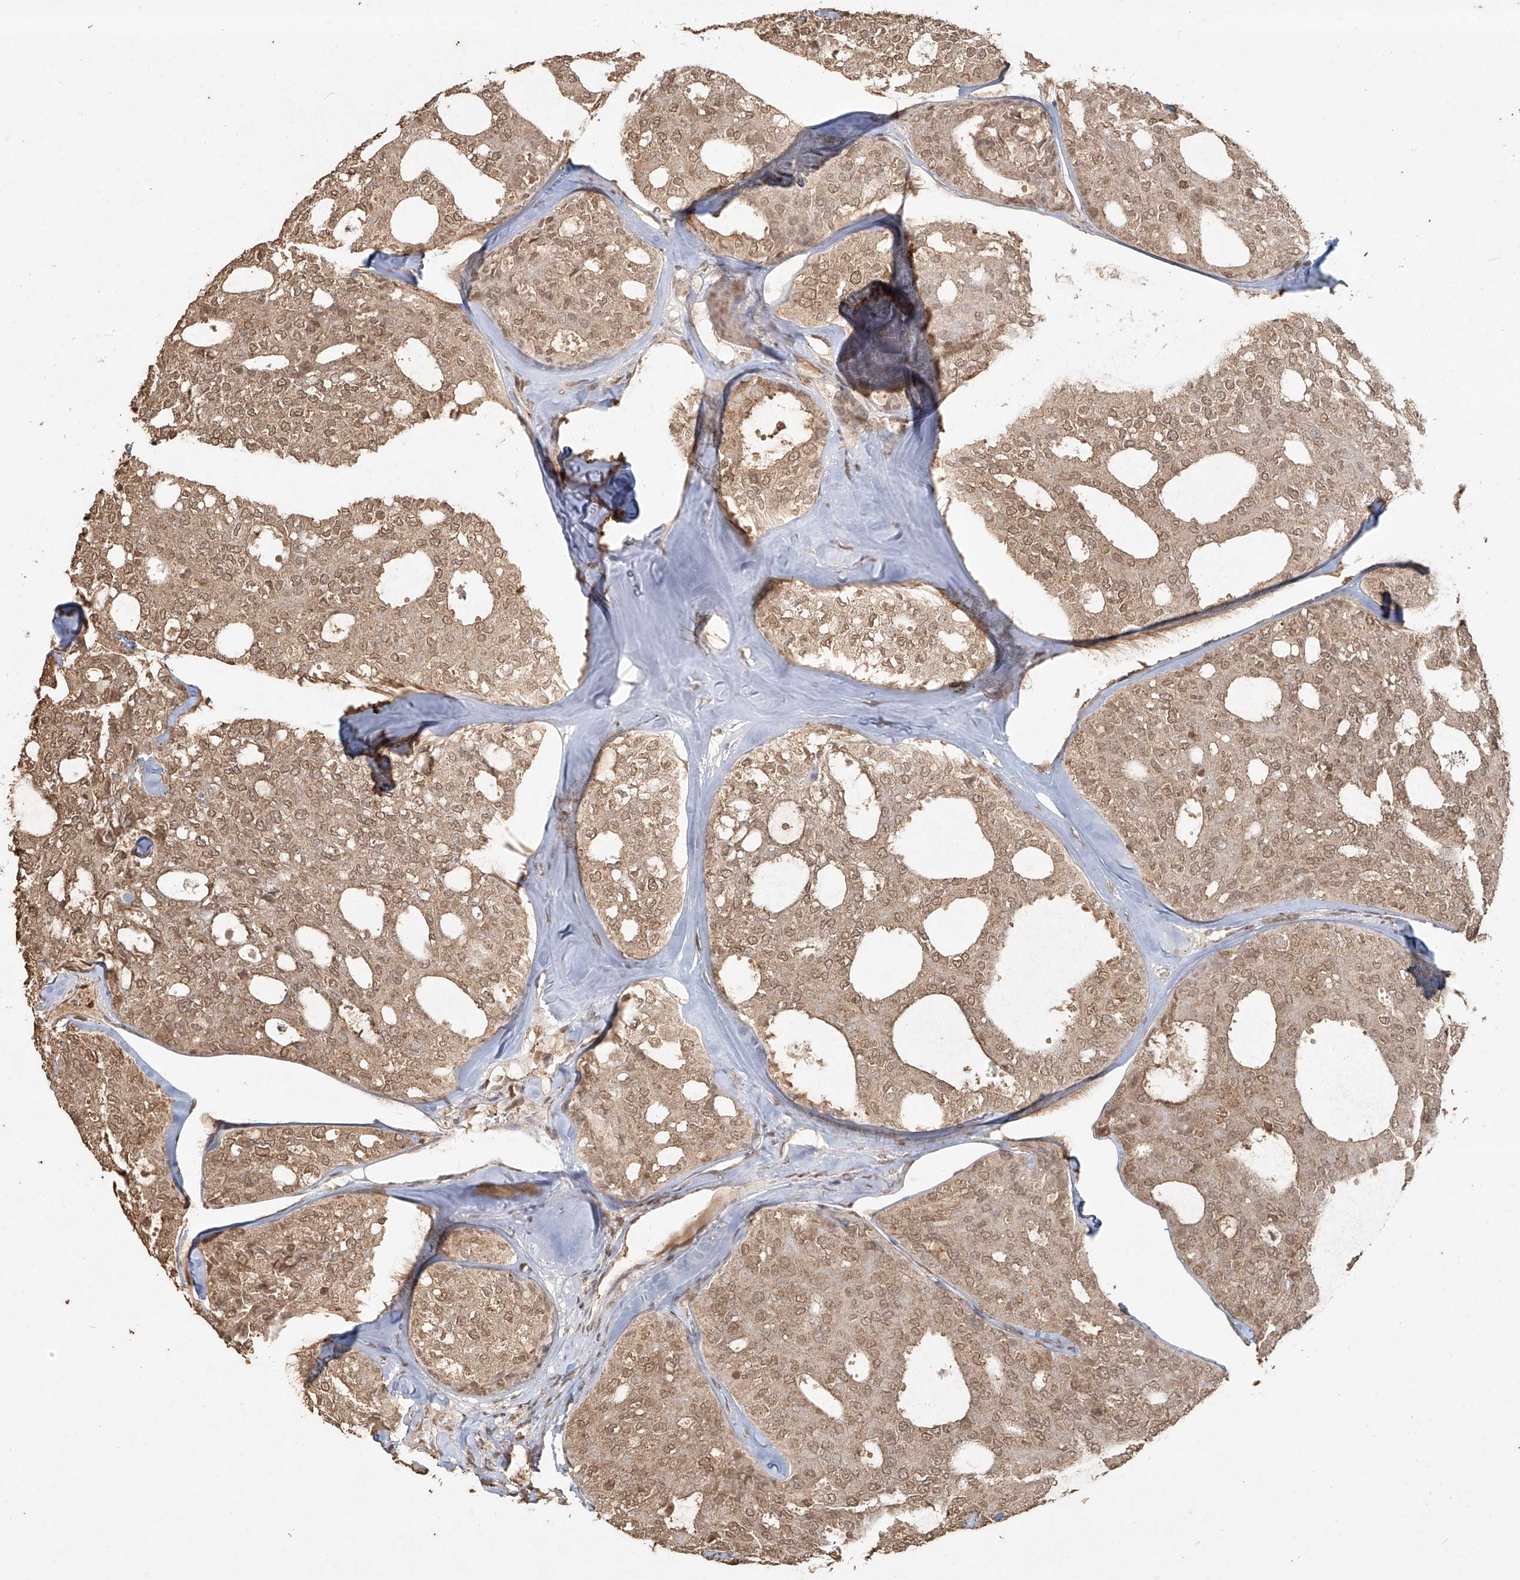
{"staining": {"intensity": "weak", "quantity": ">75%", "location": "cytoplasmic/membranous,nuclear"}, "tissue": "thyroid cancer", "cell_type": "Tumor cells", "image_type": "cancer", "snomed": [{"axis": "morphology", "description": "Follicular adenoma carcinoma, NOS"}, {"axis": "topography", "description": "Thyroid gland"}], "caption": "Thyroid follicular adenoma carcinoma was stained to show a protein in brown. There is low levels of weak cytoplasmic/membranous and nuclear staining in about >75% of tumor cells. (Brightfield microscopy of DAB IHC at high magnification).", "gene": "TIGAR", "patient": {"sex": "male", "age": 75}}